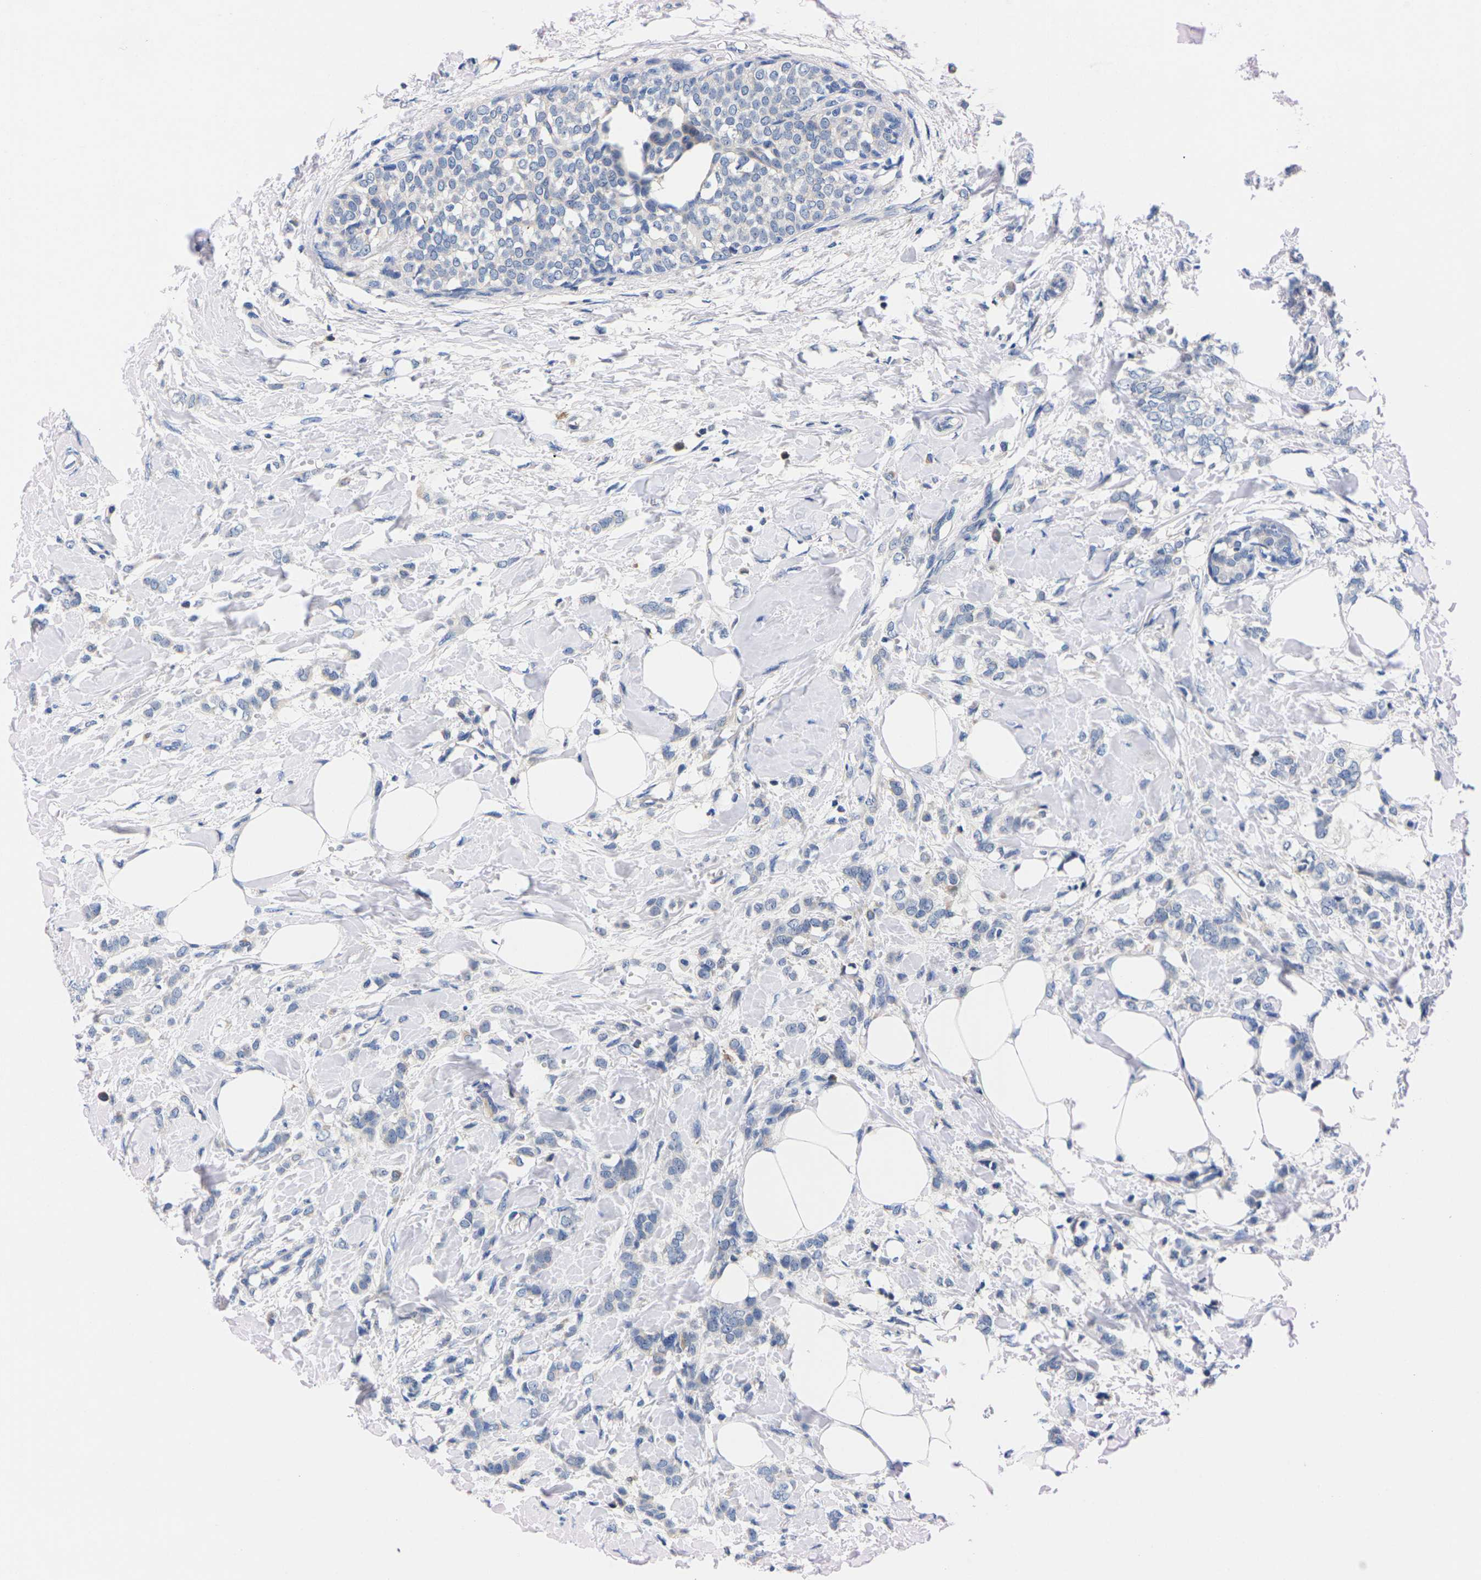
{"staining": {"intensity": "negative", "quantity": "none", "location": "none"}, "tissue": "breast cancer", "cell_type": "Tumor cells", "image_type": "cancer", "snomed": [{"axis": "morphology", "description": "Lobular carcinoma, in situ"}, {"axis": "morphology", "description": "Lobular carcinoma"}, {"axis": "topography", "description": "Breast"}], "caption": "Immunohistochemistry of human breast cancer (lobular carcinoma) shows no staining in tumor cells. The staining is performed using DAB (3,3'-diaminobenzidine) brown chromogen with nuclei counter-stained in using hematoxylin.", "gene": "FAM210A", "patient": {"sex": "female", "age": 41}}